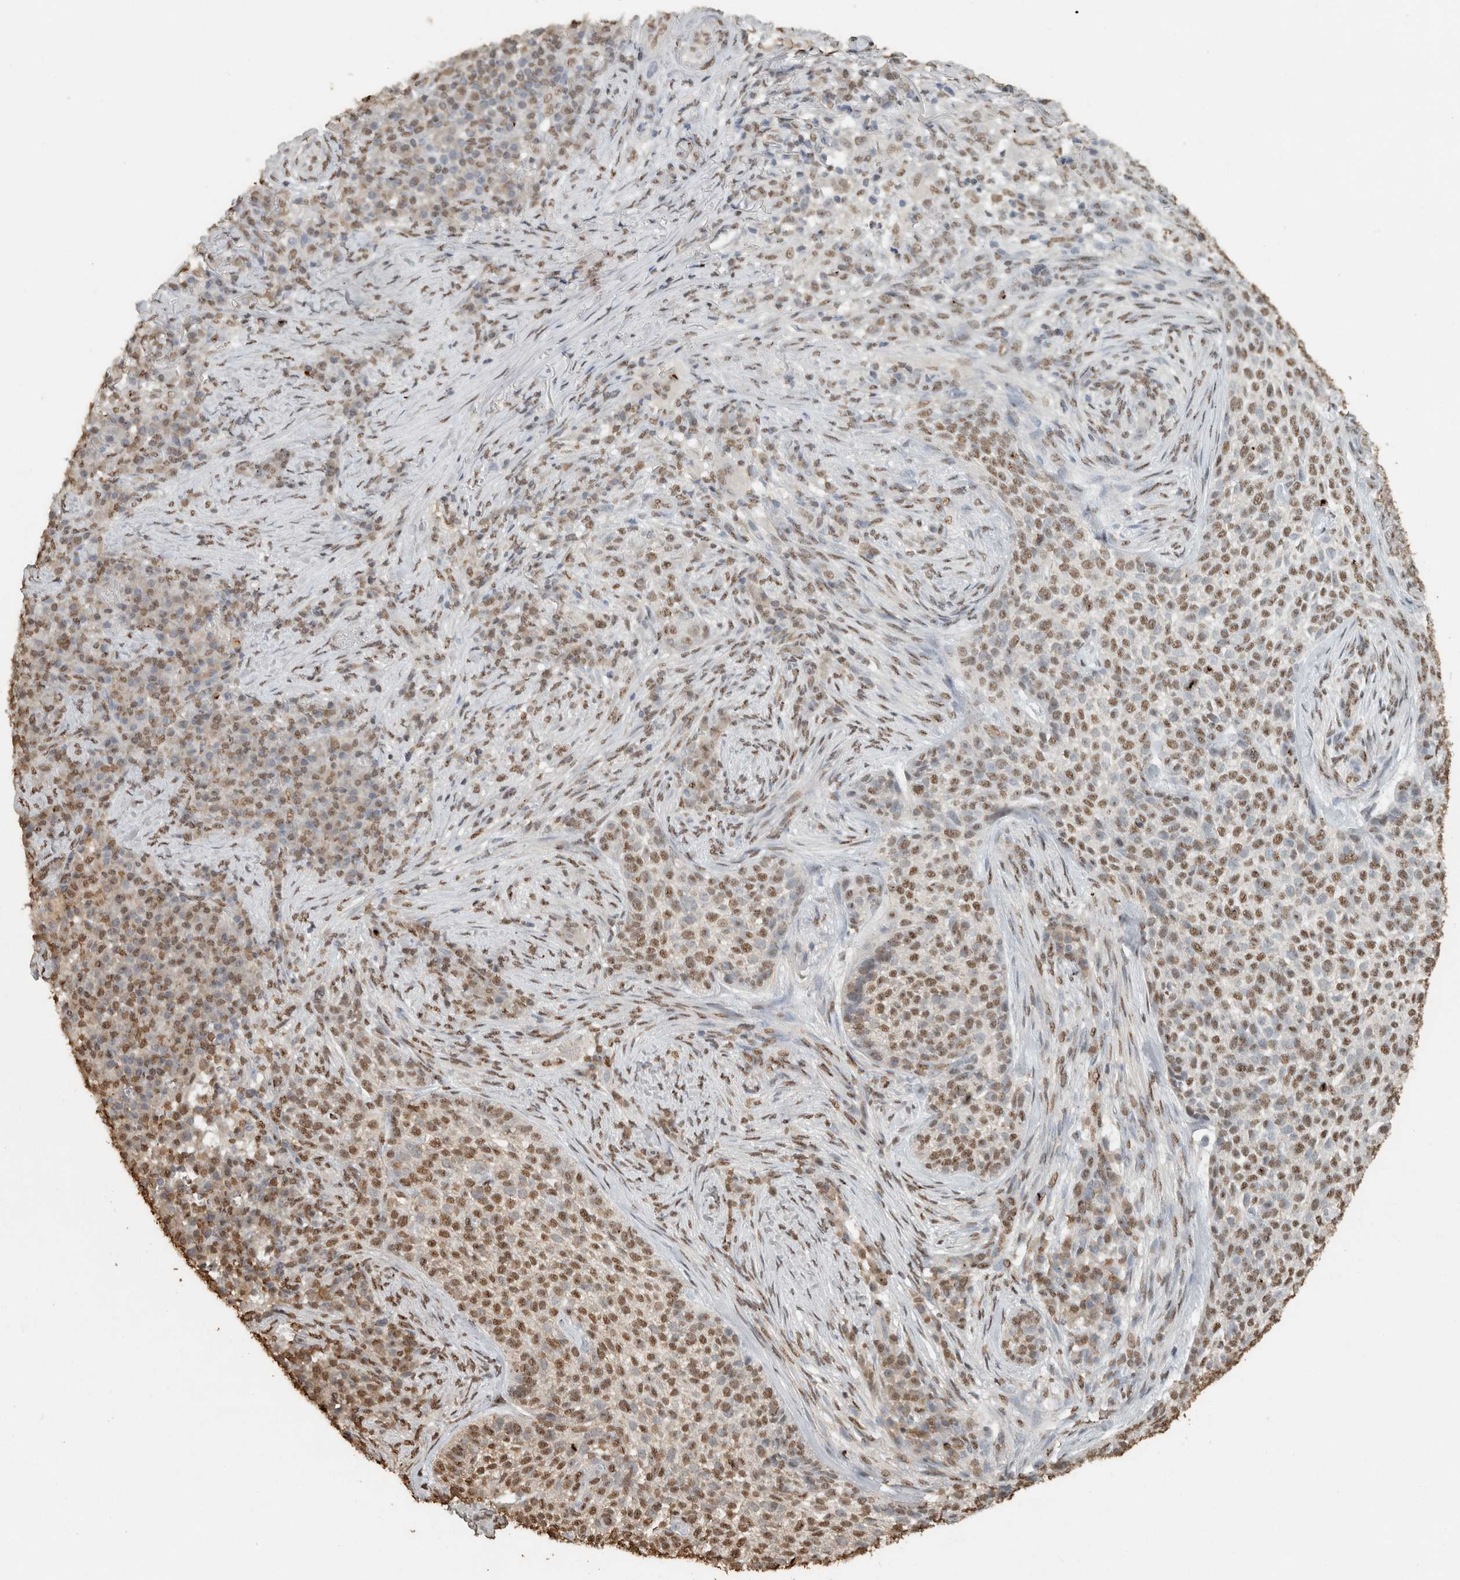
{"staining": {"intensity": "moderate", "quantity": ">75%", "location": "nuclear"}, "tissue": "skin cancer", "cell_type": "Tumor cells", "image_type": "cancer", "snomed": [{"axis": "morphology", "description": "Basal cell carcinoma"}, {"axis": "topography", "description": "Skin"}], "caption": "Protein expression by immunohistochemistry shows moderate nuclear positivity in about >75% of tumor cells in skin cancer (basal cell carcinoma).", "gene": "HAND2", "patient": {"sex": "female", "age": 64}}